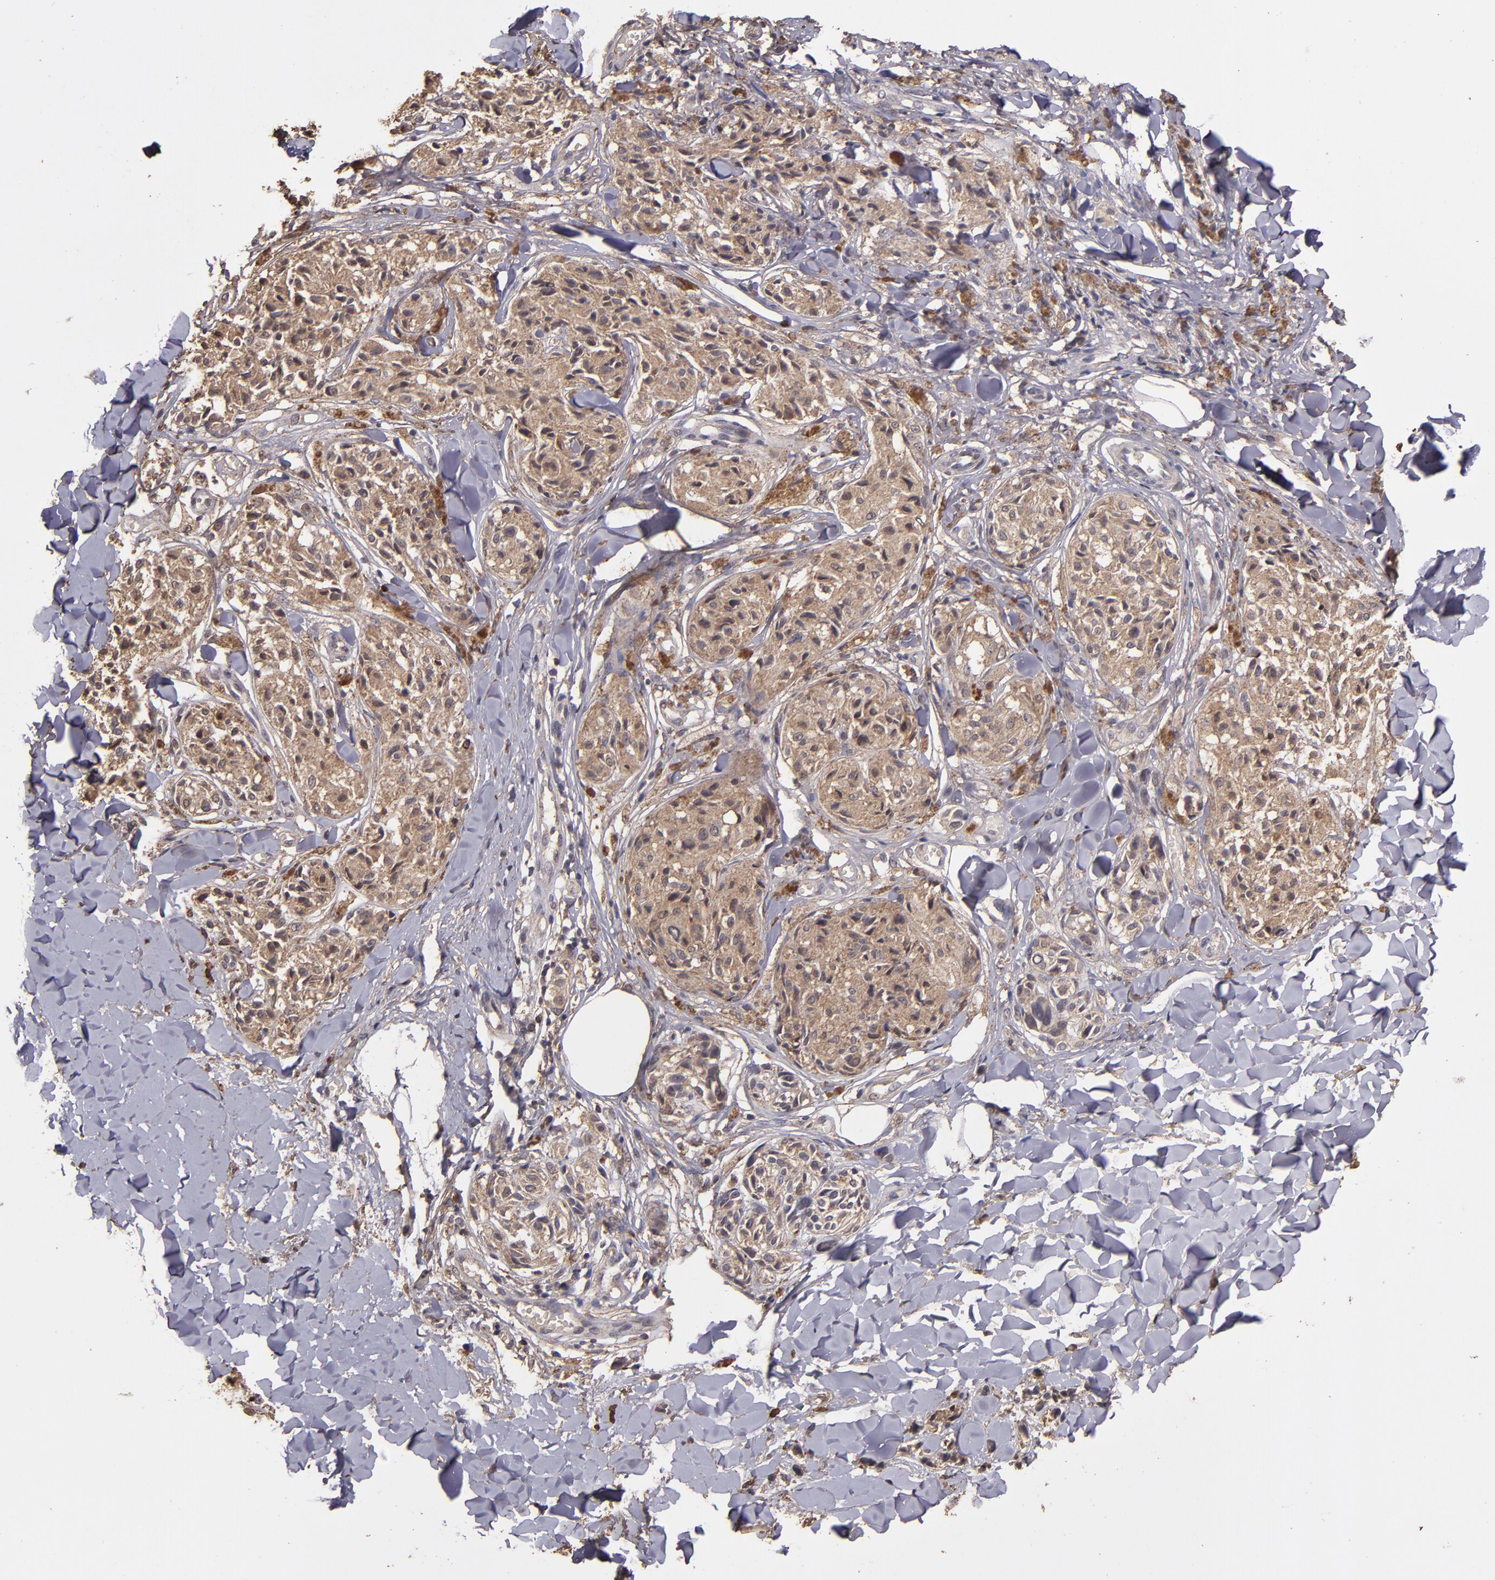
{"staining": {"intensity": "moderate", "quantity": ">75%", "location": "cytoplasmic/membranous"}, "tissue": "melanoma", "cell_type": "Tumor cells", "image_type": "cancer", "snomed": [{"axis": "morphology", "description": "Malignant melanoma, Metastatic site"}, {"axis": "topography", "description": "Skin"}], "caption": "Malignant melanoma (metastatic site) stained for a protein (brown) exhibits moderate cytoplasmic/membranous positive positivity in approximately >75% of tumor cells.", "gene": "HECTD1", "patient": {"sex": "female", "age": 66}}